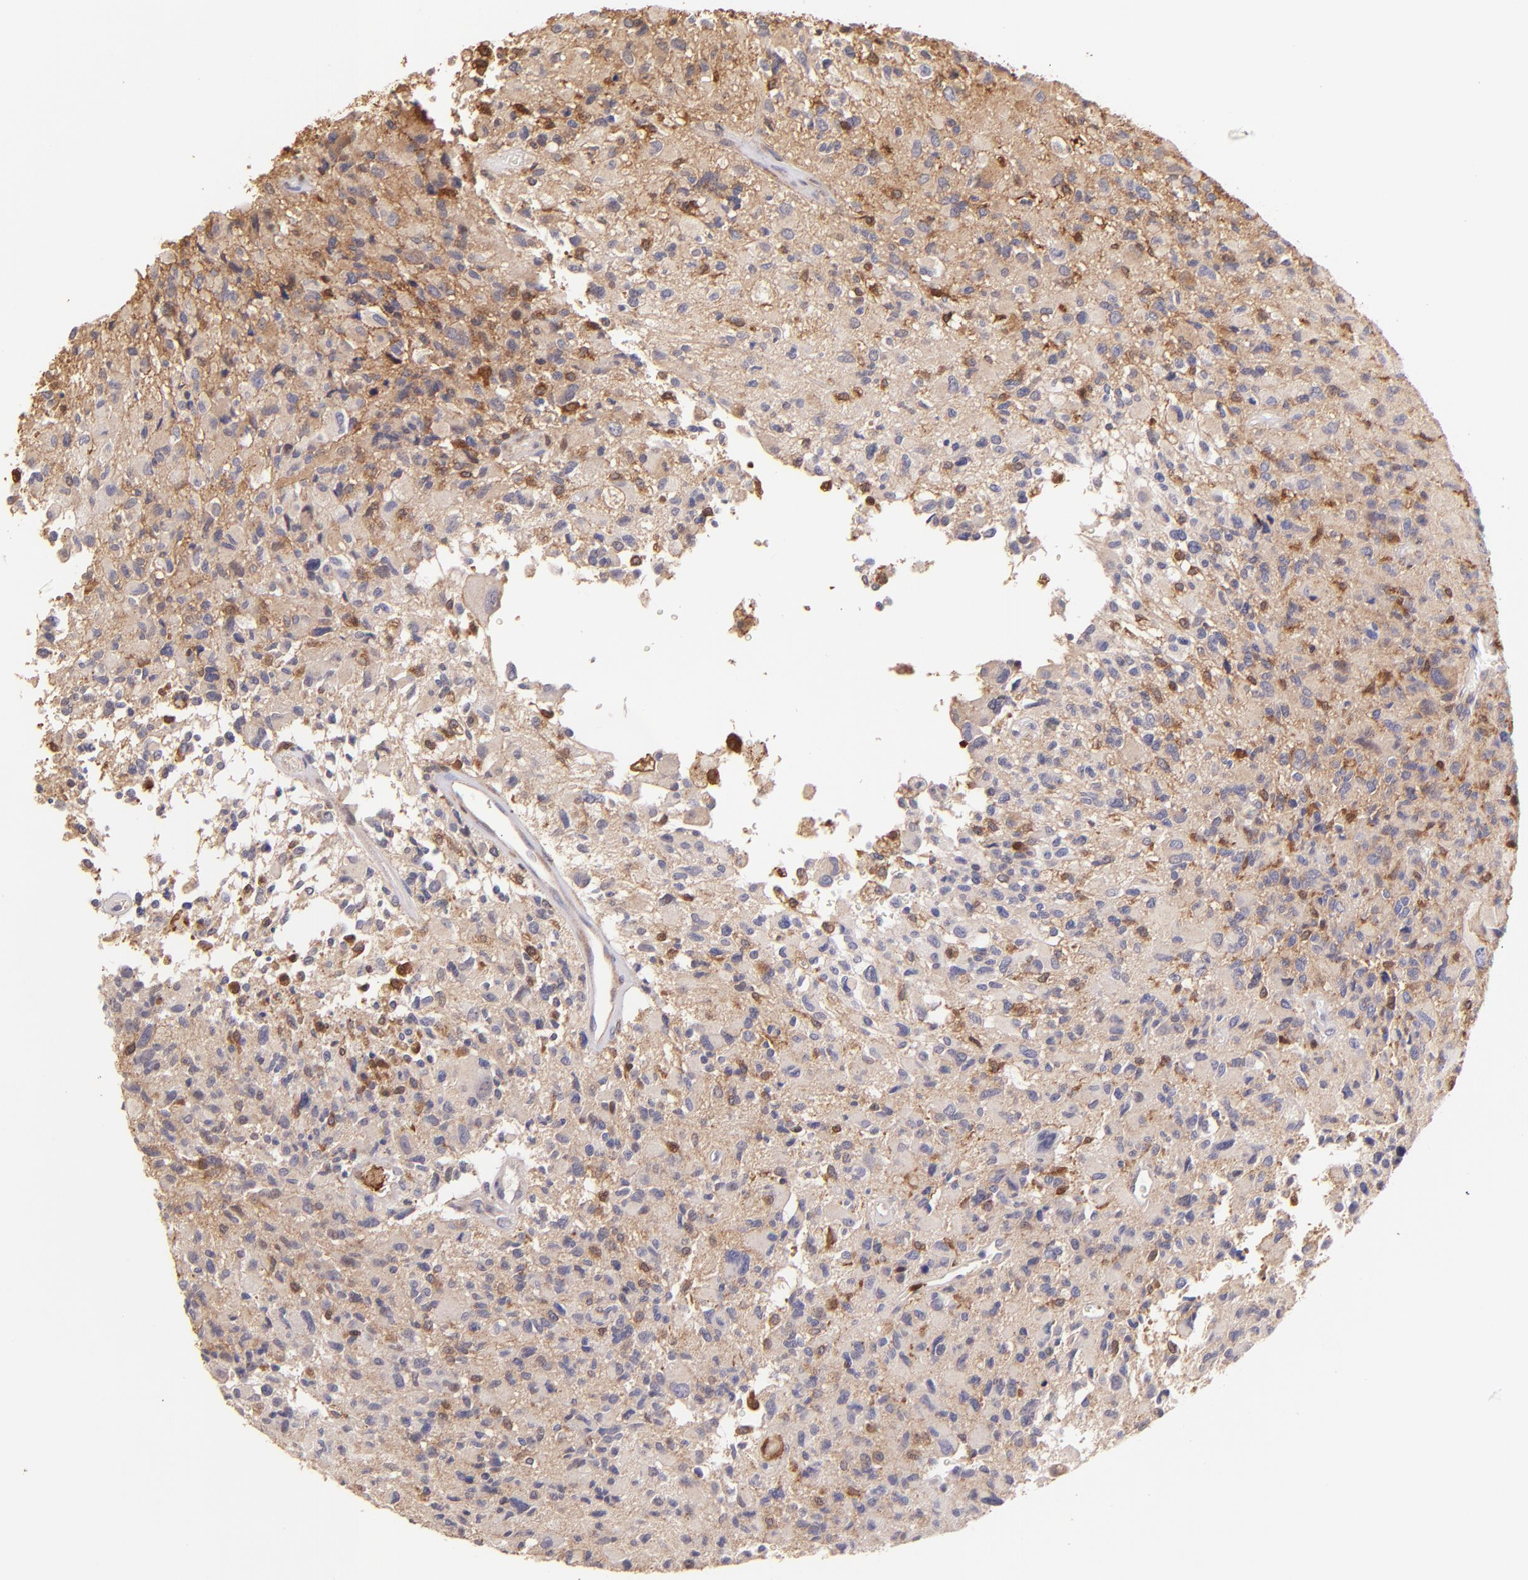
{"staining": {"intensity": "moderate", "quantity": "25%-75%", "location": "cytoplasmic/membranous"}, "tissue": "glioma", "cell_type": "Tumor cells", "image_type": "cancer", "snomed": [{"axis": "morphology", "description": "Glioma, malignant, High grade"}, {"axis": "topography", "description": "Brain"}], "caption": "High-magnification brightfield microscopy of malignant high-grade glioma stained with DAB (brown) and counterstained with hematoxylin (blue). tumor cells exhibit moderate cytoplasmic/membranous staining is seen in approximately25%-75% of cells. Using DAB (brown) and hematoxylin (blue) stains, captured at high magnification using brightfield microscopy.", "gene": "BTK", "patient": {"sex": "male", "age": 69}}